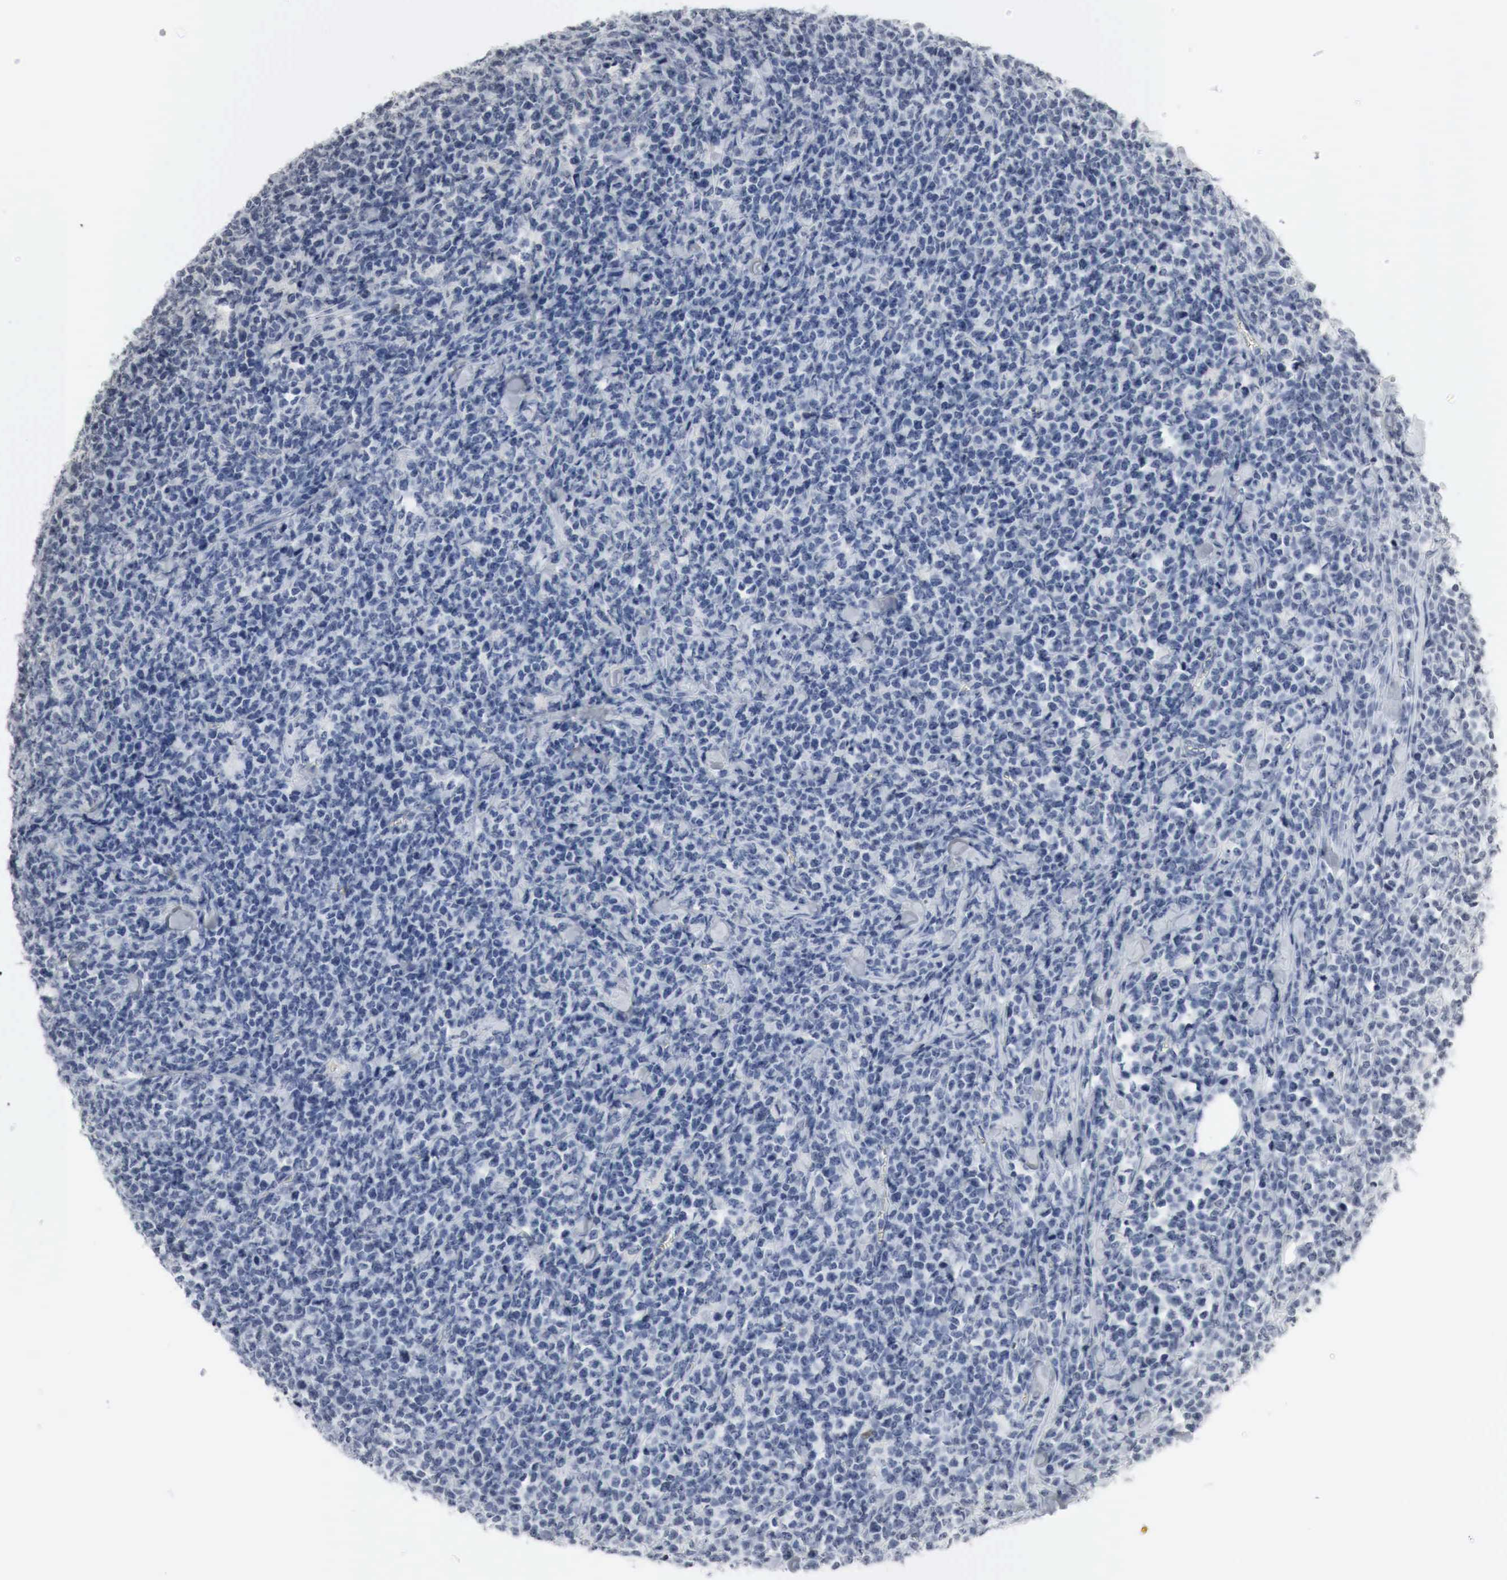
{"staining": {"intensity": "negative", "quantity": "none", "location": "none"}, "tissue": "lymphoma", "cell_type": "Tumor cells", "image_type": "cancer", "snomed": [{"axis": "morphology", "description": "Malignant lymphoma, non-Hodgkin's type, High grade"}, {"axis": "topography", "description": "Small intestine"}, {"axis": "topography", "description": "Colon"}], "caption": "This is a histopathology image of immunohistochemistry (IHC) staining of malignant lymphoma, non-Hodgkin's type (high-grade), which shows no staining in tumor cells. Brightfield microscopy of IHC stained with DAB (brown) and hematoxylin (blue), captured at high magnification.", "gene": "ERBB4", "patient": {"sex": "male", "age": 8}}